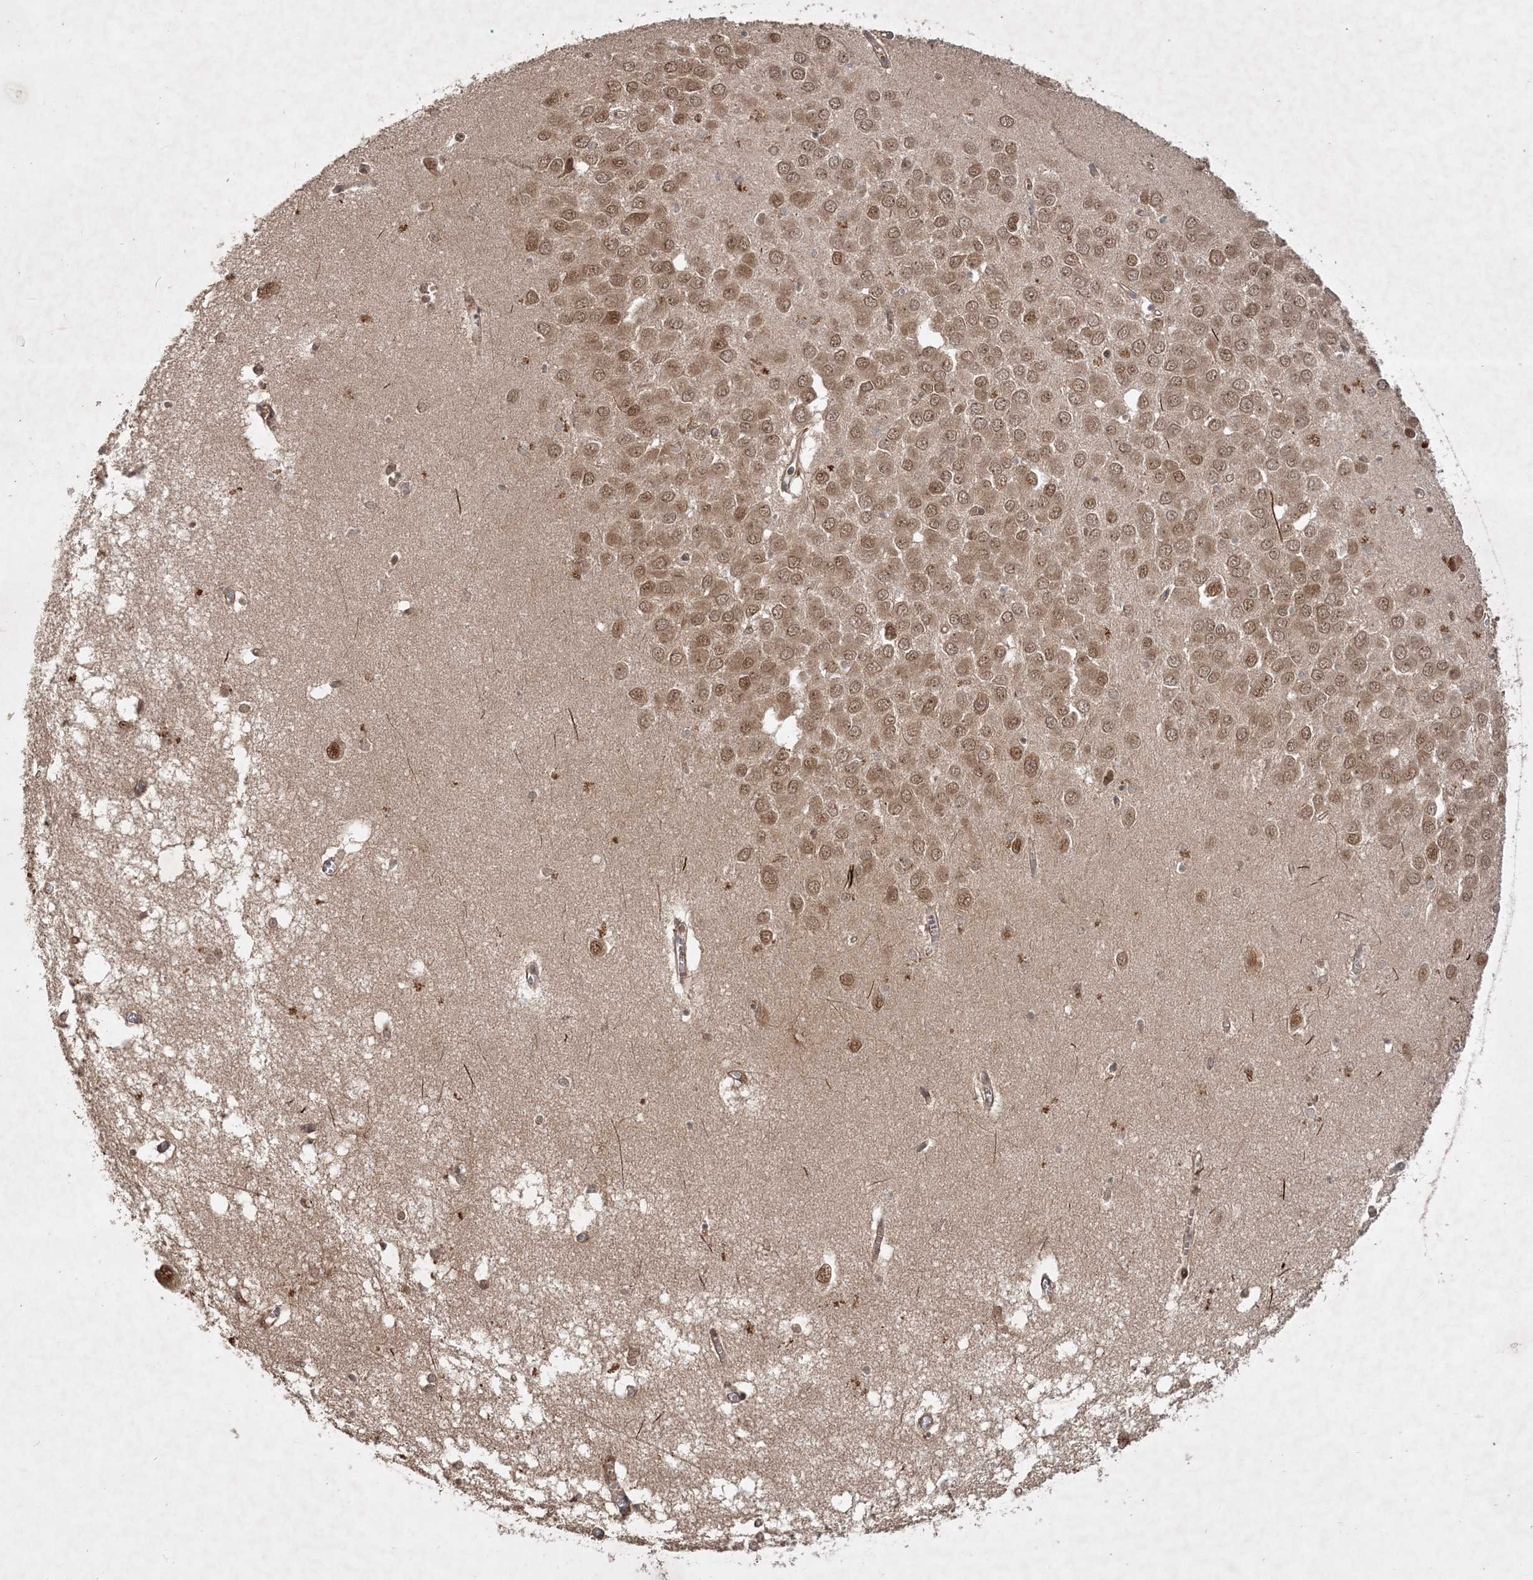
{"staining": {"intensity": "negative", "quantity": "none", "location": "none"}, "tissue": "hippocampus", "cell_type": "Glial cells", "image_type": "normal", "snomed": [{"axis": "morphology", "description": "Normal tissue, NOS"}, {"axis": "topography", "description": "Hippocampus"}], "caption": "IHC photomicrograph of normal hippocampus stained for a protein (brown), which shows no positivity in glial cells.", "gene": "UBR3", "patient": {"sex": "male", "age": 70}}